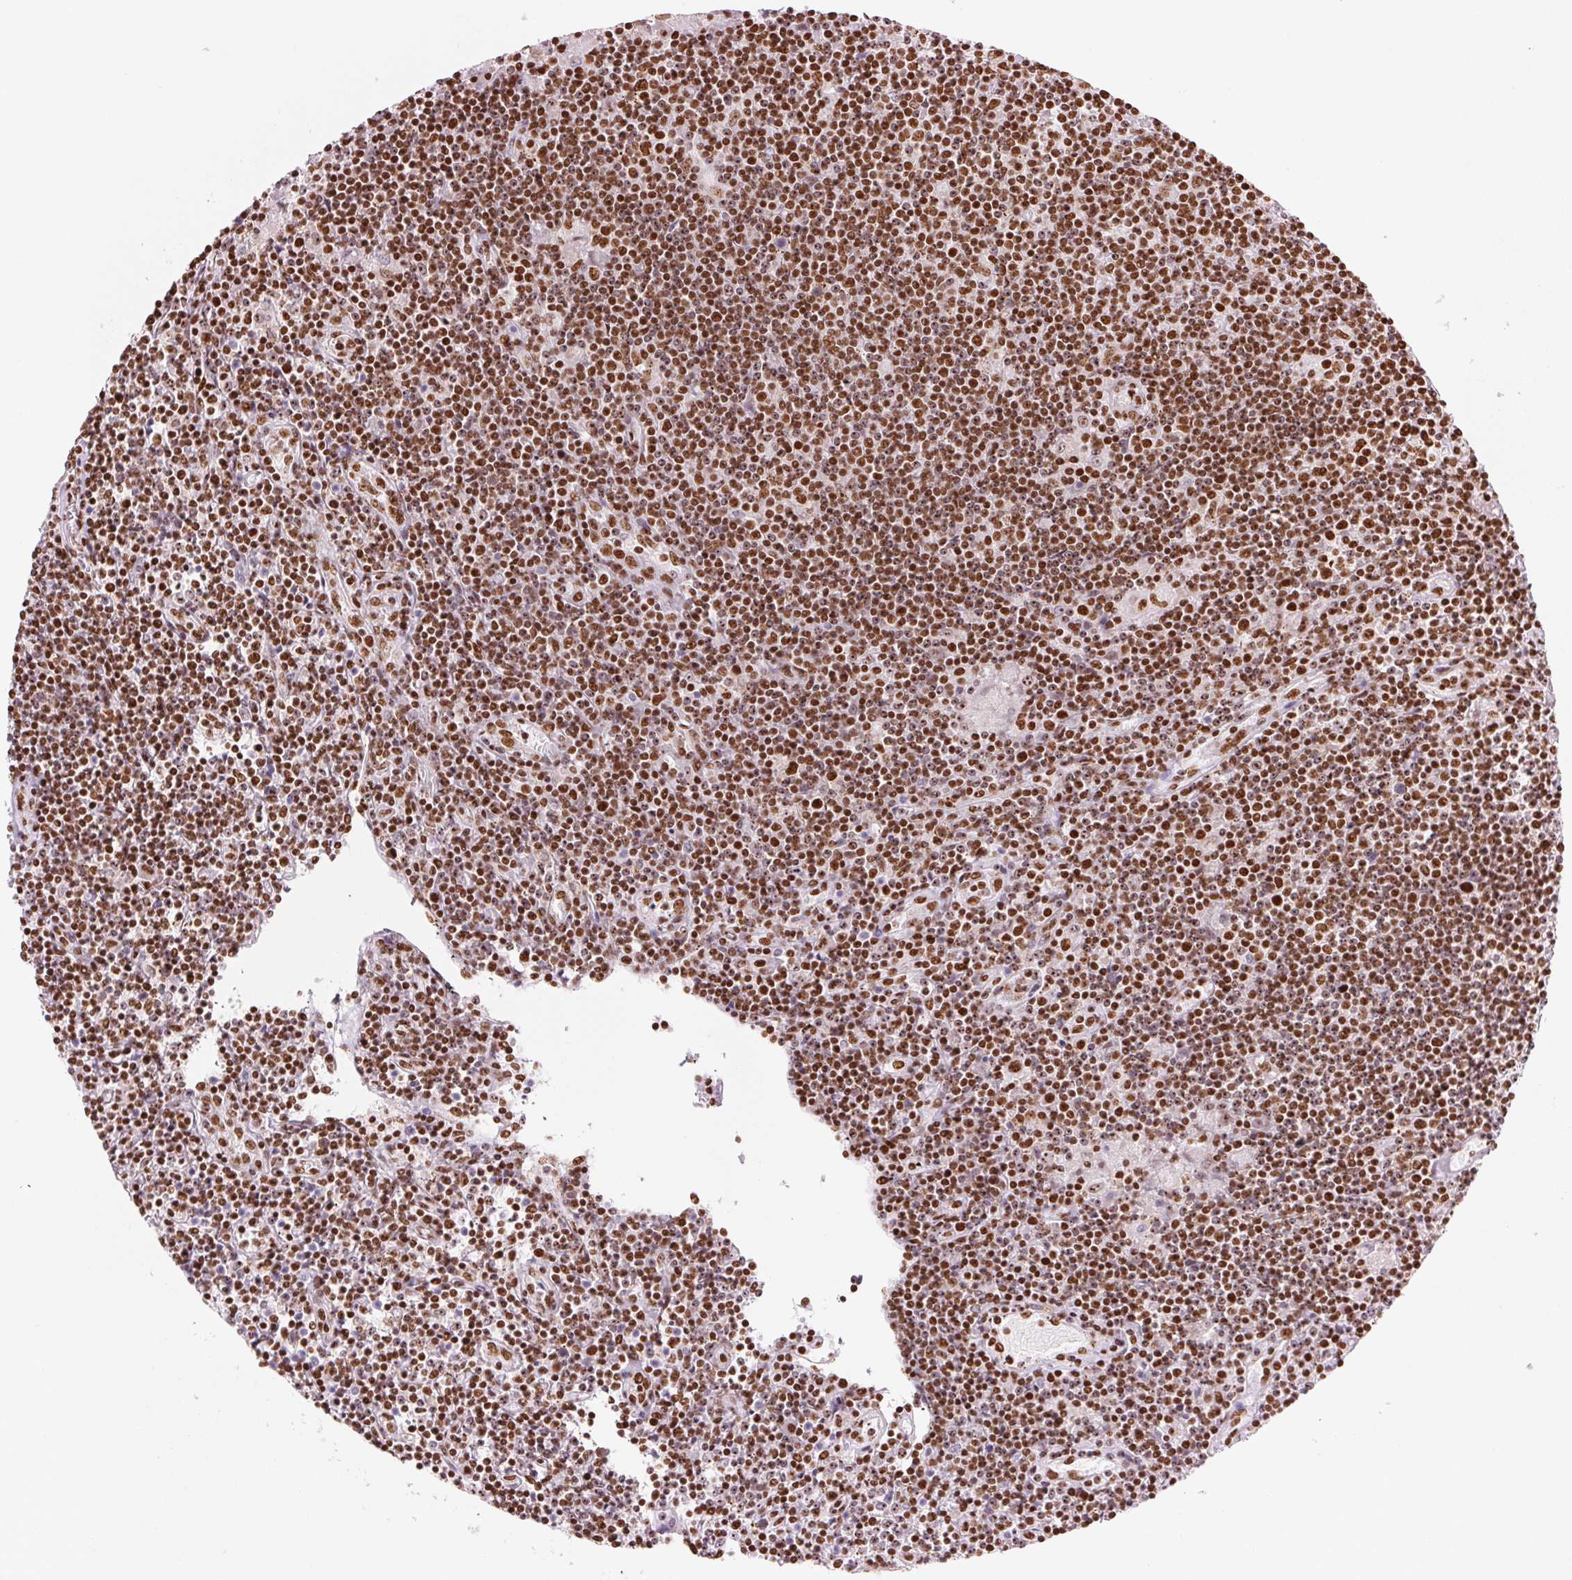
{"staining": {"intensity": "moderate", "quantity": ">75%", "location": "nuclear"}, "tissue": "lymphoma", "cell_type": "Tumor cells", "image_type": "cancer", "snomed": [{"axis": "morphology", "description": "Hodgkin's disease, NOS"}, {"axis": "topography", "description": "Lymph node"}], "caption": "Immunohistochemistry staining of lymphoma, which exhibits medium levels of moderate nuclear staining in approximately >75% of tumor cells indicating moderate nuclear protein positivity. The staining was performed using DAB (brown) for protein detection and nuclei were counterstained in hematoxylin (blue).", "gene": "NXF1", "patient": {"sex": "male", "age": 40}}